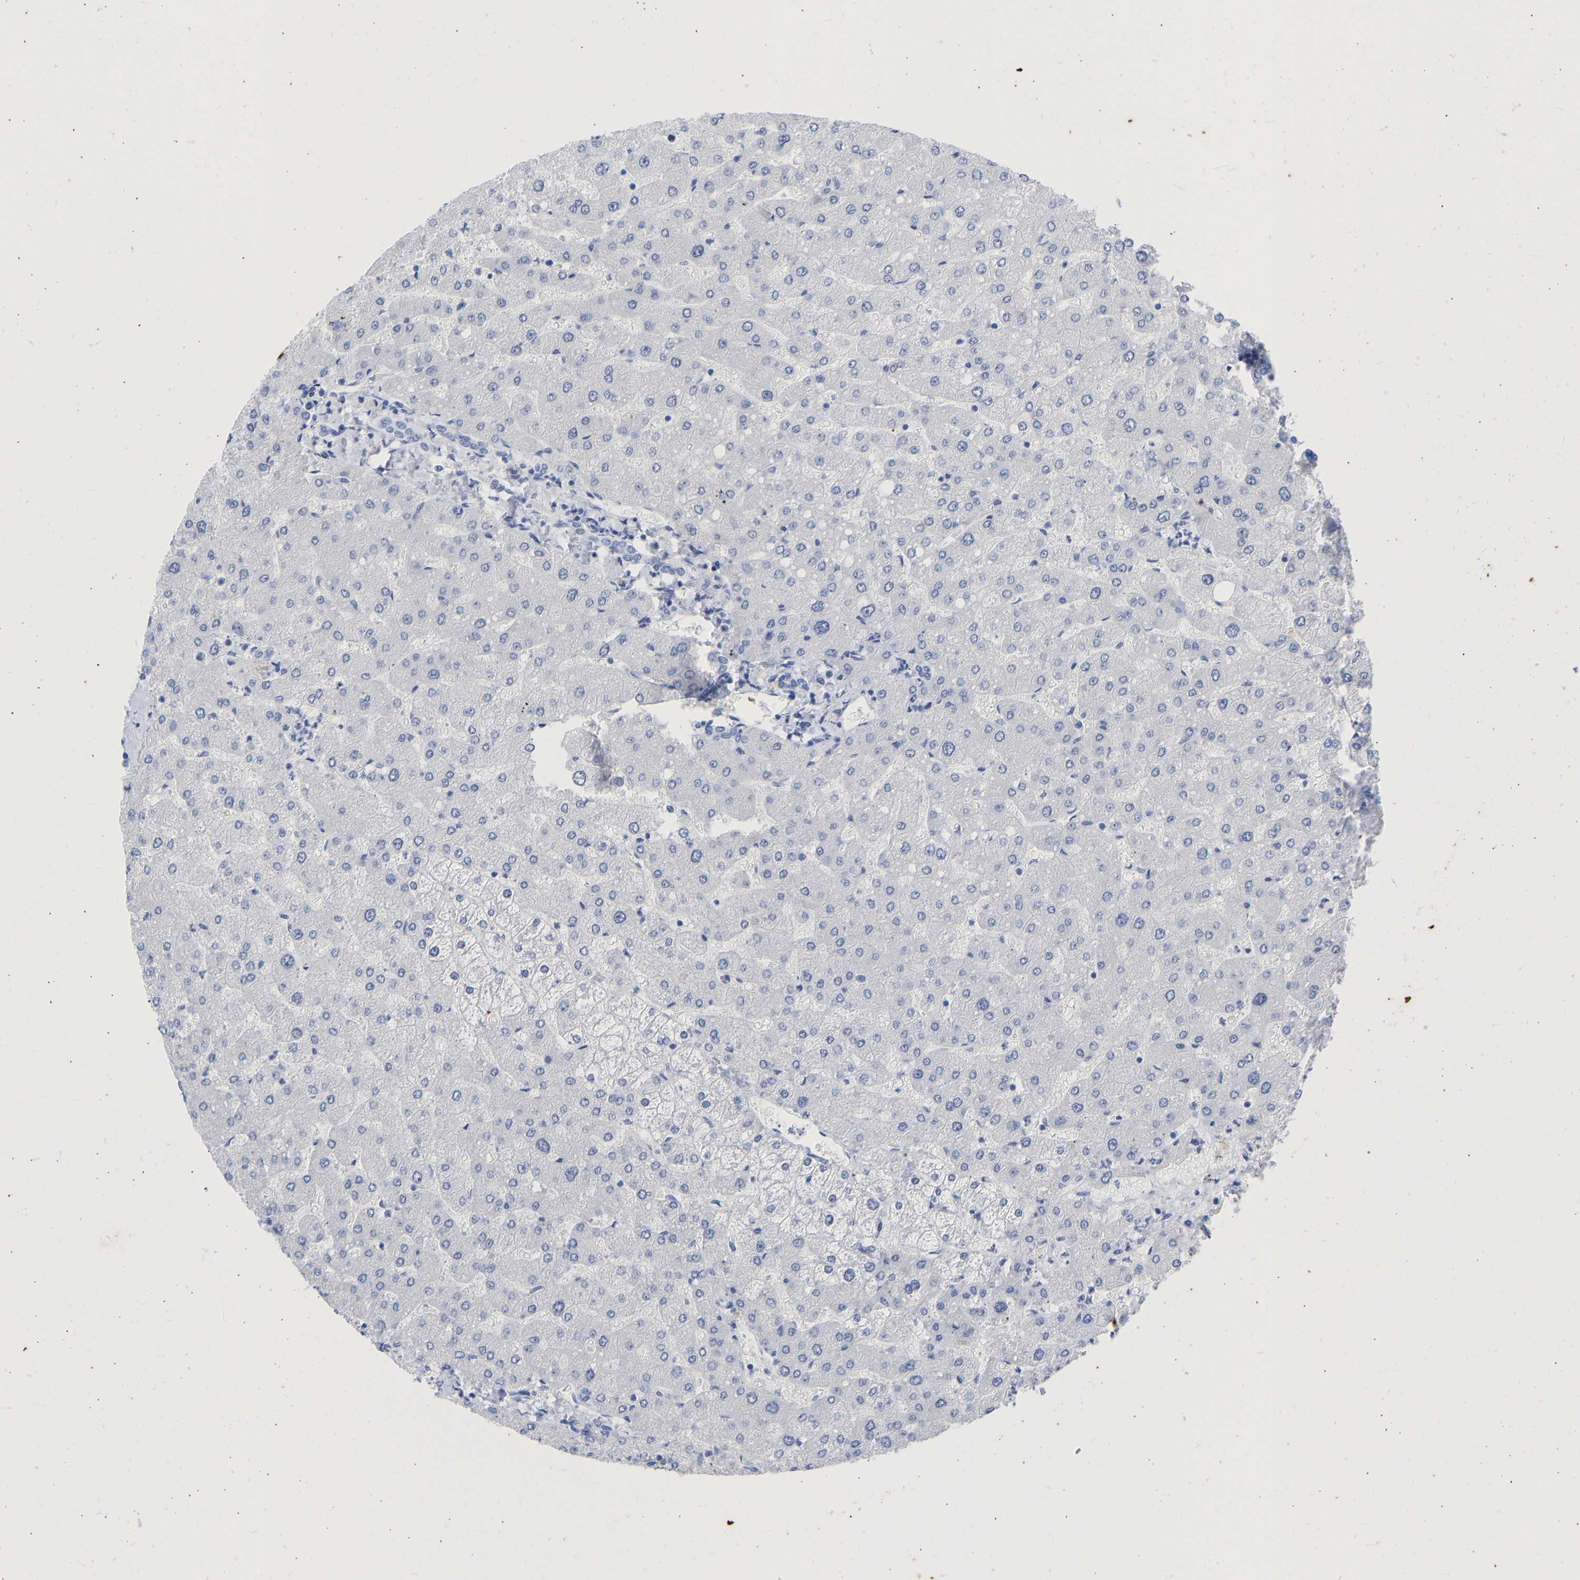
{"staining": {"intensity": "negative", "quantity": "none", "location": "none"}, "tissue": "liver", "cell_type": "Cholangiocytes", "image_type": "normal", "snomed": [{"axis": "morphology", "description": "Normal tissue, NOS"}, {"axis": "topography", "description": "Liver"}], "caption": "Human liver stained for a protein using immunohistochemistry (IHC) reveals no expression in cholangiocytes.", "gene": "KRT1", "patient": {"sex": "male", "age": 55}}